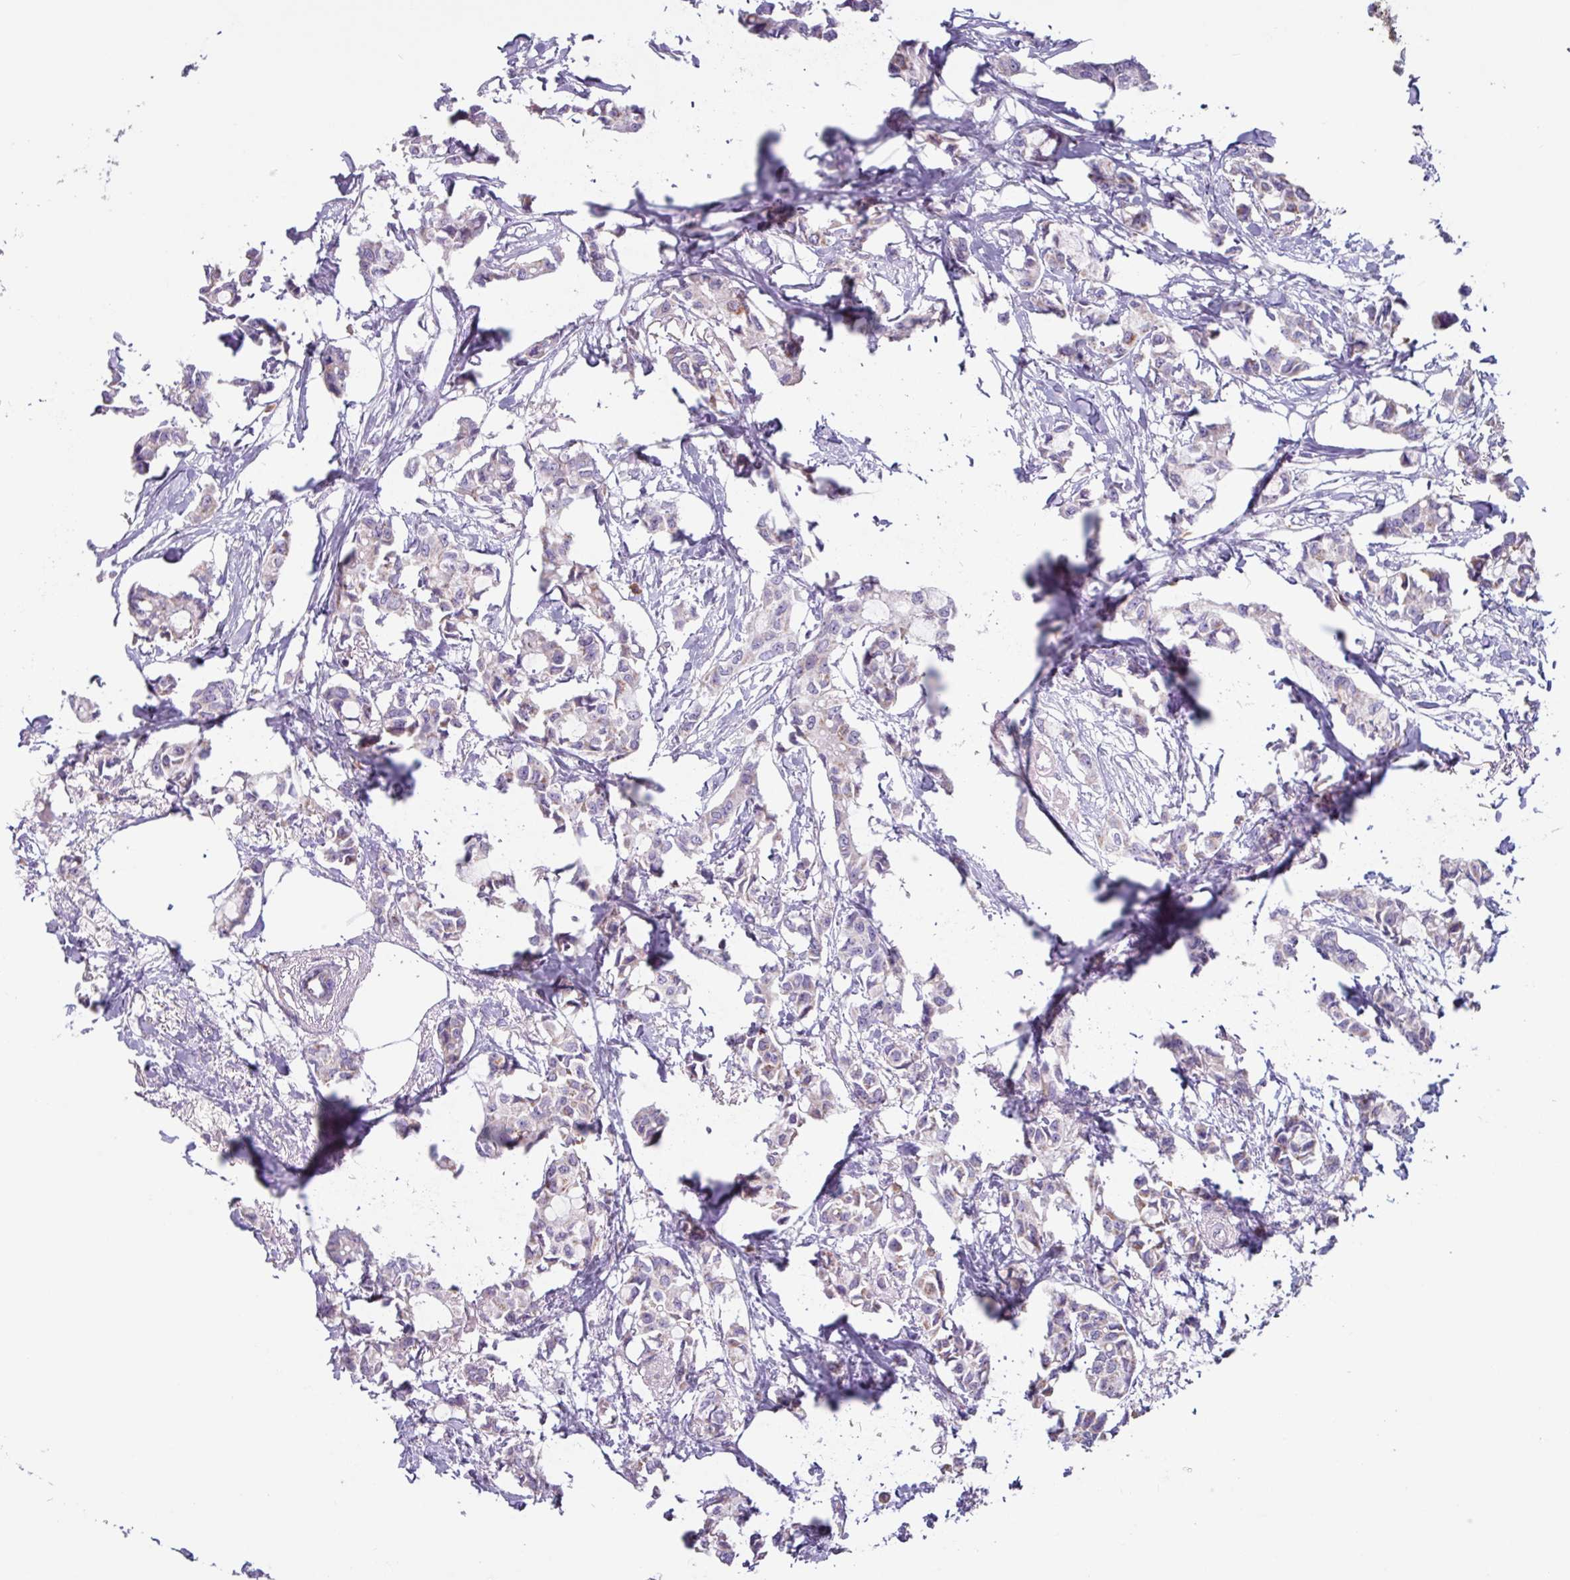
{"staining": {"intensity": "negative", "quantity": "none", "location": "none"}, "tissue": "breast cancer", "cell_type": "Tumor cells", "image_type": "cancer", "snomed": [{"axis": "morphology", "description": "Duct carcinoma"}, {"axis": "topography", "description": "Breast"}], "caption": "High power microscopy micrograph of an immunohistochemistry (IHC) image of breast cancer, revealing no significant positivity in tumor cells. (IHC, brightfield microscopy, high magnification).", "gene": "BTD", "patient": {"sex": "female", "age": 73}}